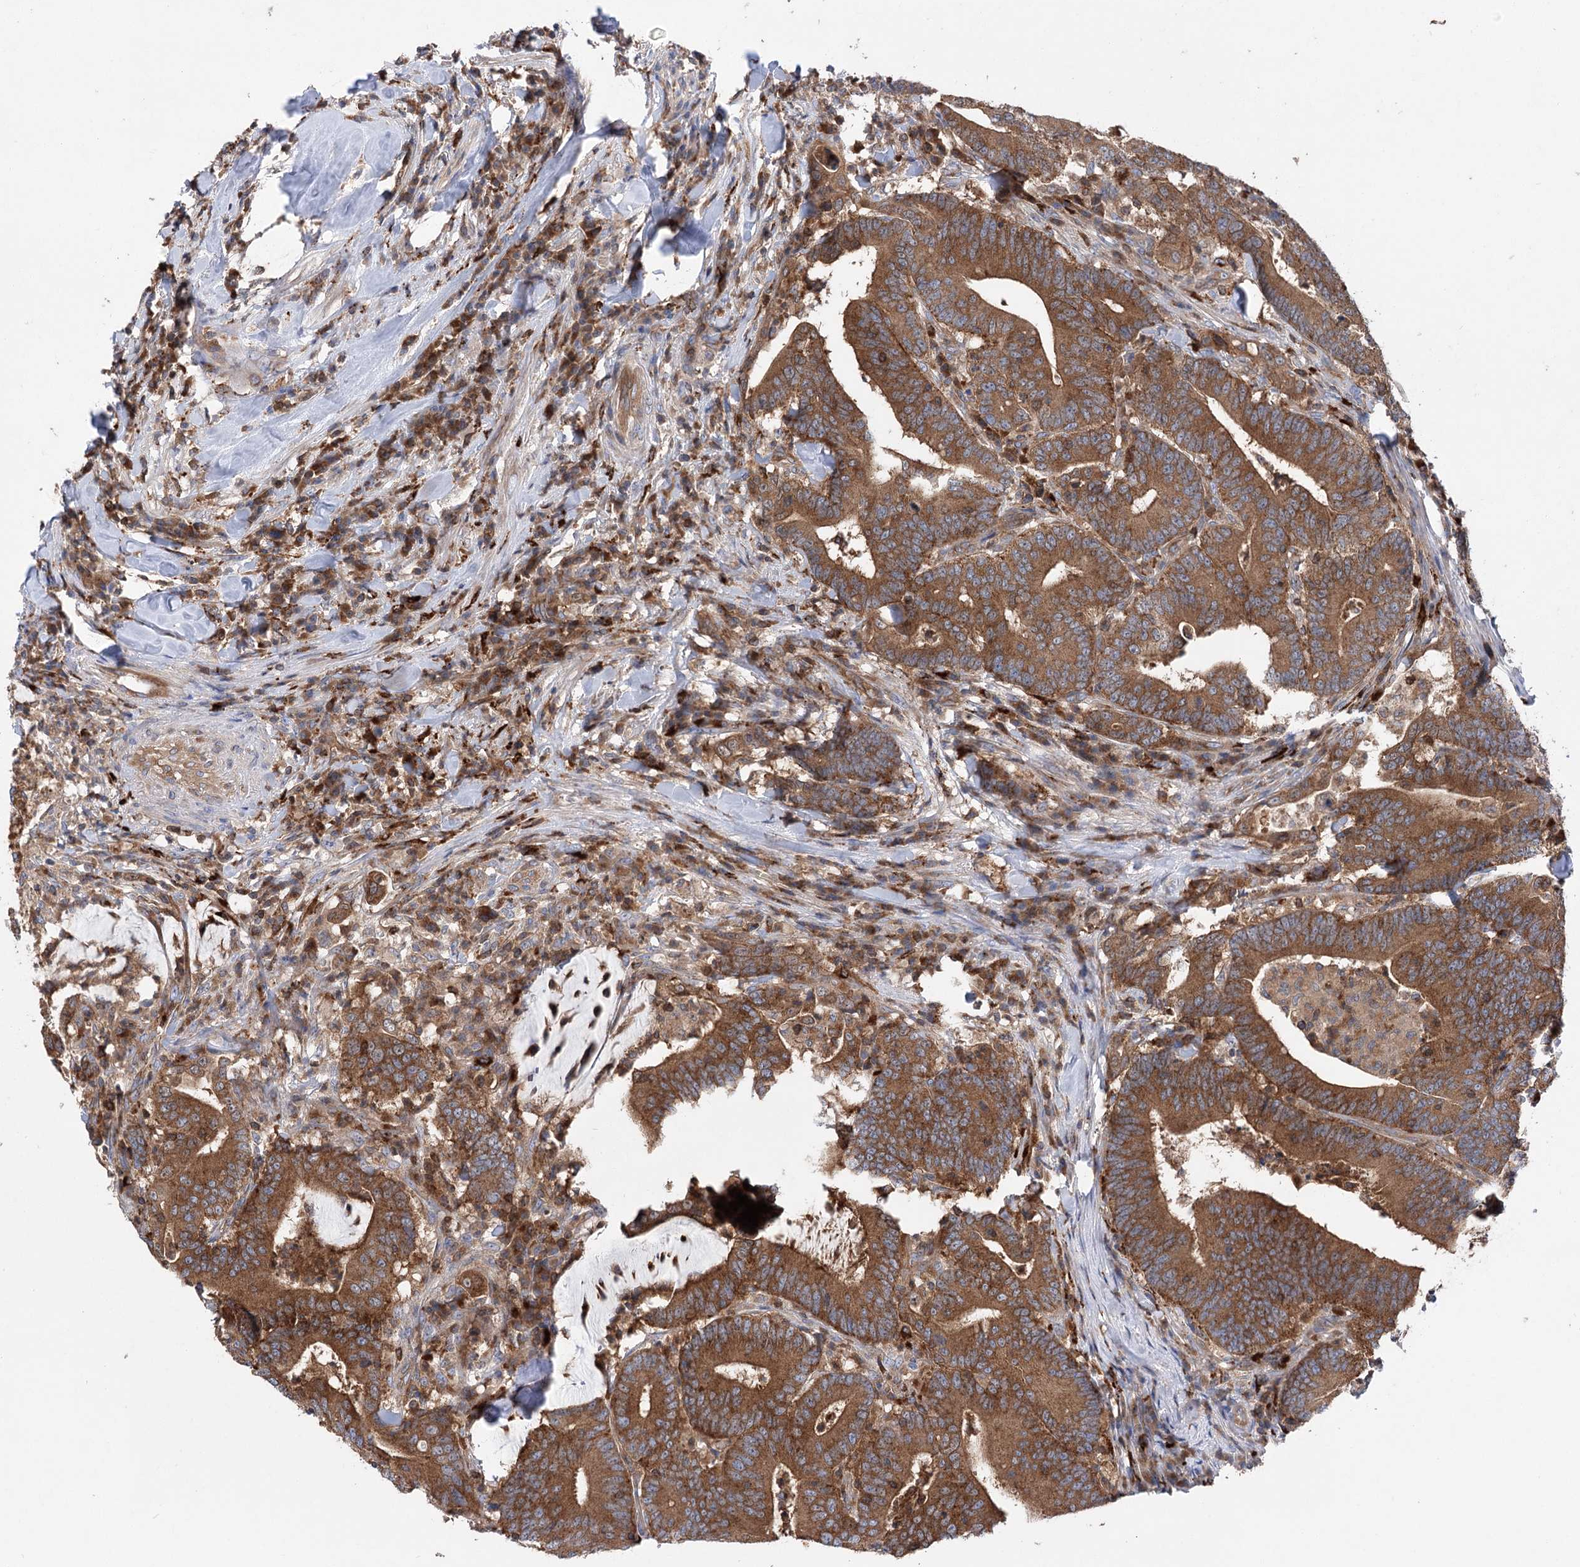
{"staining": {"intensity": "strong", "quantity": ">75%", "location": "cytoplasmic/membranous"}, "tissue": "colorectal cancer", "cell_type": "Tumor cells", "image_type": "cancer", "snomed": [{"axis": "morphology", "description": "Adenocarcinoma, NOS"}, {"axis": "topography", "description": "Colon"}], "caption": "A high-resolution histopathology image shows immunohistochemistry staining of colorectal cancer, which displays strong cytoplasmic/membranous staining in about >75% of tumor cells.", "gene": "VPS37B", "patient": {"sex": "female", "age": 66}}